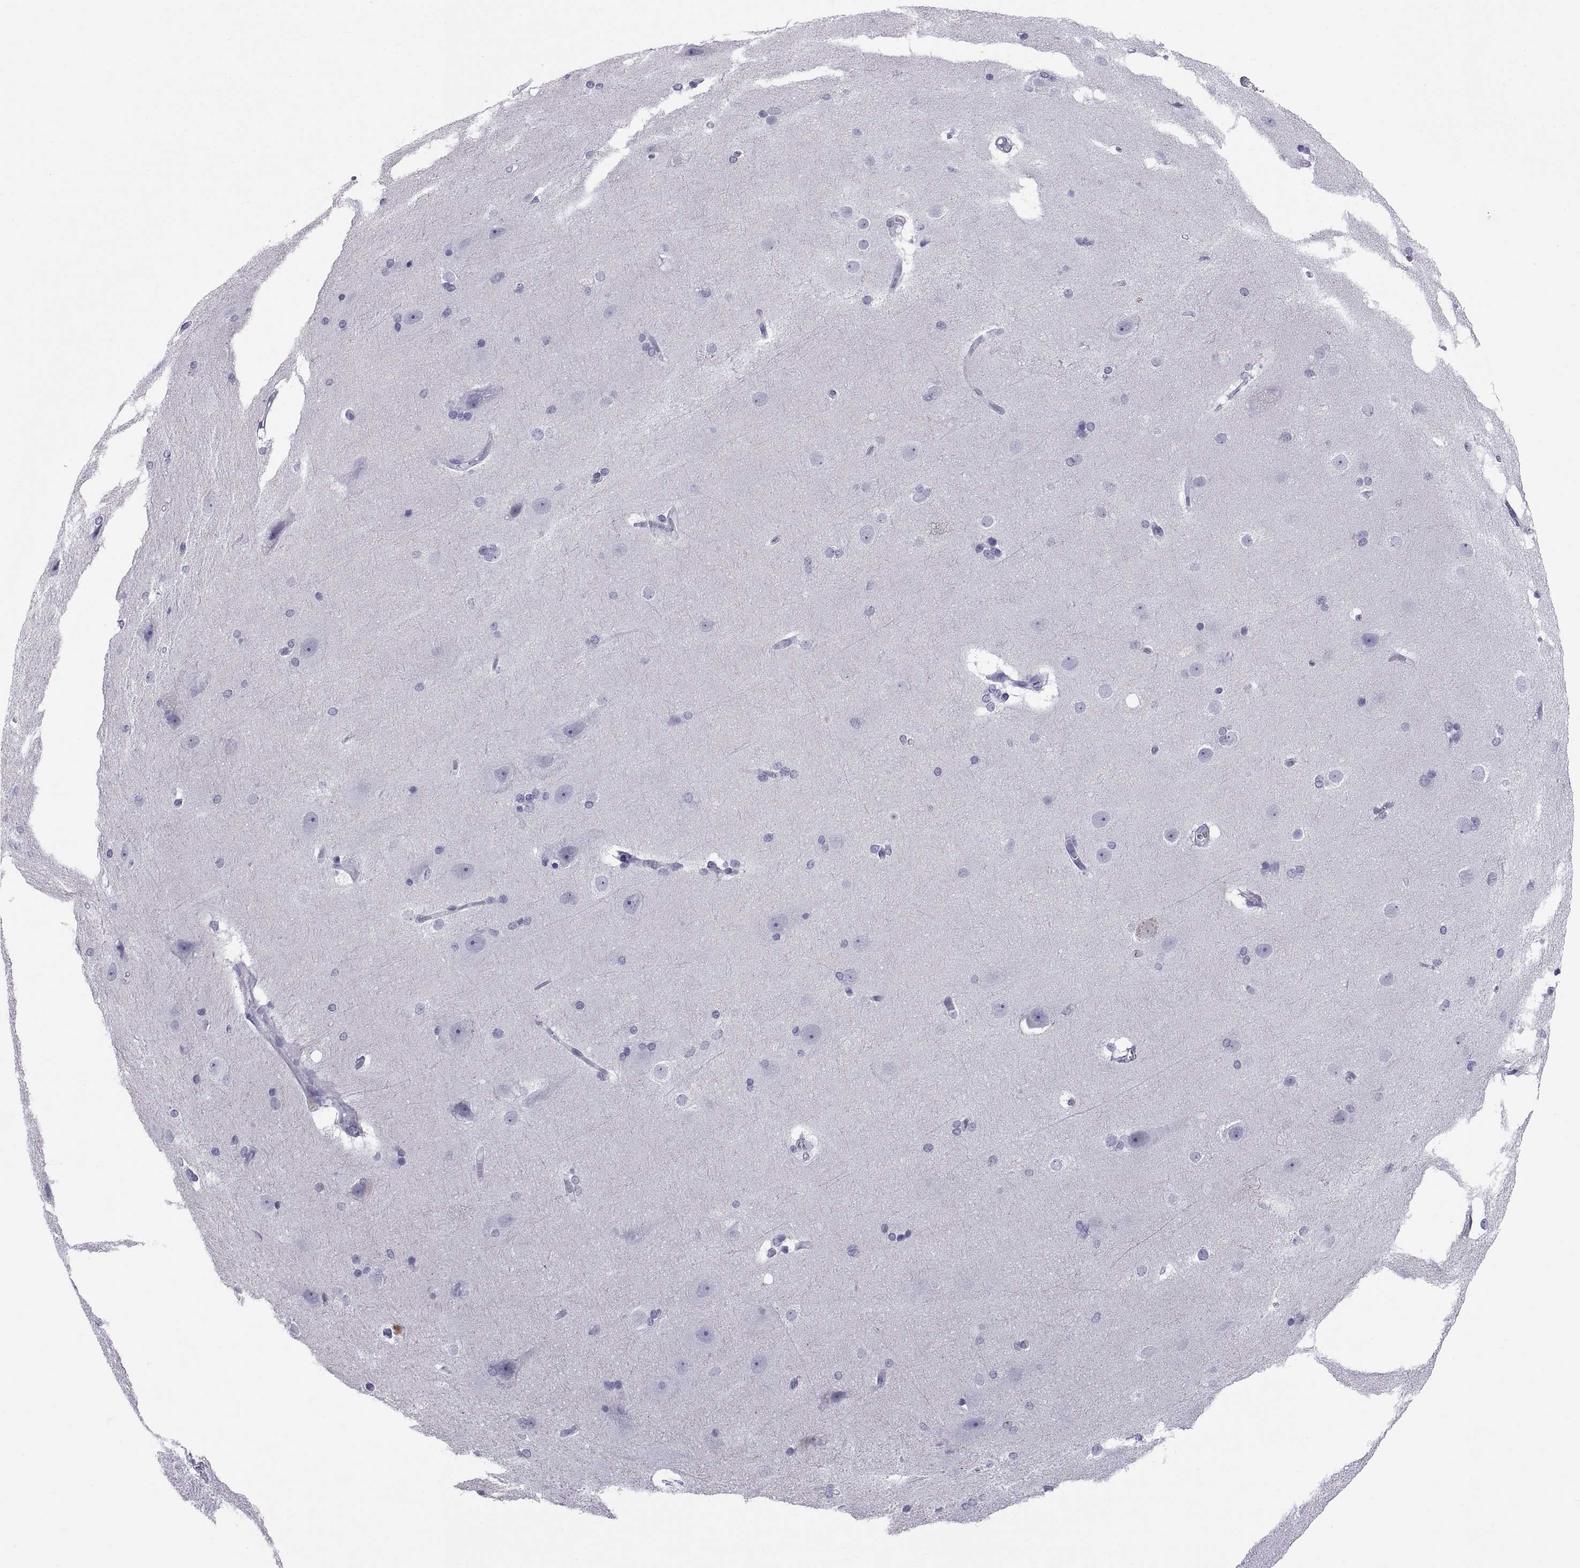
{"staining": {"intensity": "negative", "quantity": "none", "location": "none"}, "tissue": "hippocampus", "cell_type": "Glial cells", "image_type": "normal", "snomed": [{"axis": "morphology", "description": "Normal tissue, NOS"}, {"axis": "topography", "description": "Cerebral cortex"}, {"axis": "topography", "description": "Hippocampus"}], "caption": "Hippocampus was stained to show a protein in brown. There is no significant expression in glial cells. (Stains: DAB immunohistochemistry (IHC) with hematoxylin counter stain, Microscopy: brightfield microscopy at high magnification).", "gene": "TEX13A", "patient": {"sex": "female", "age": 19}}